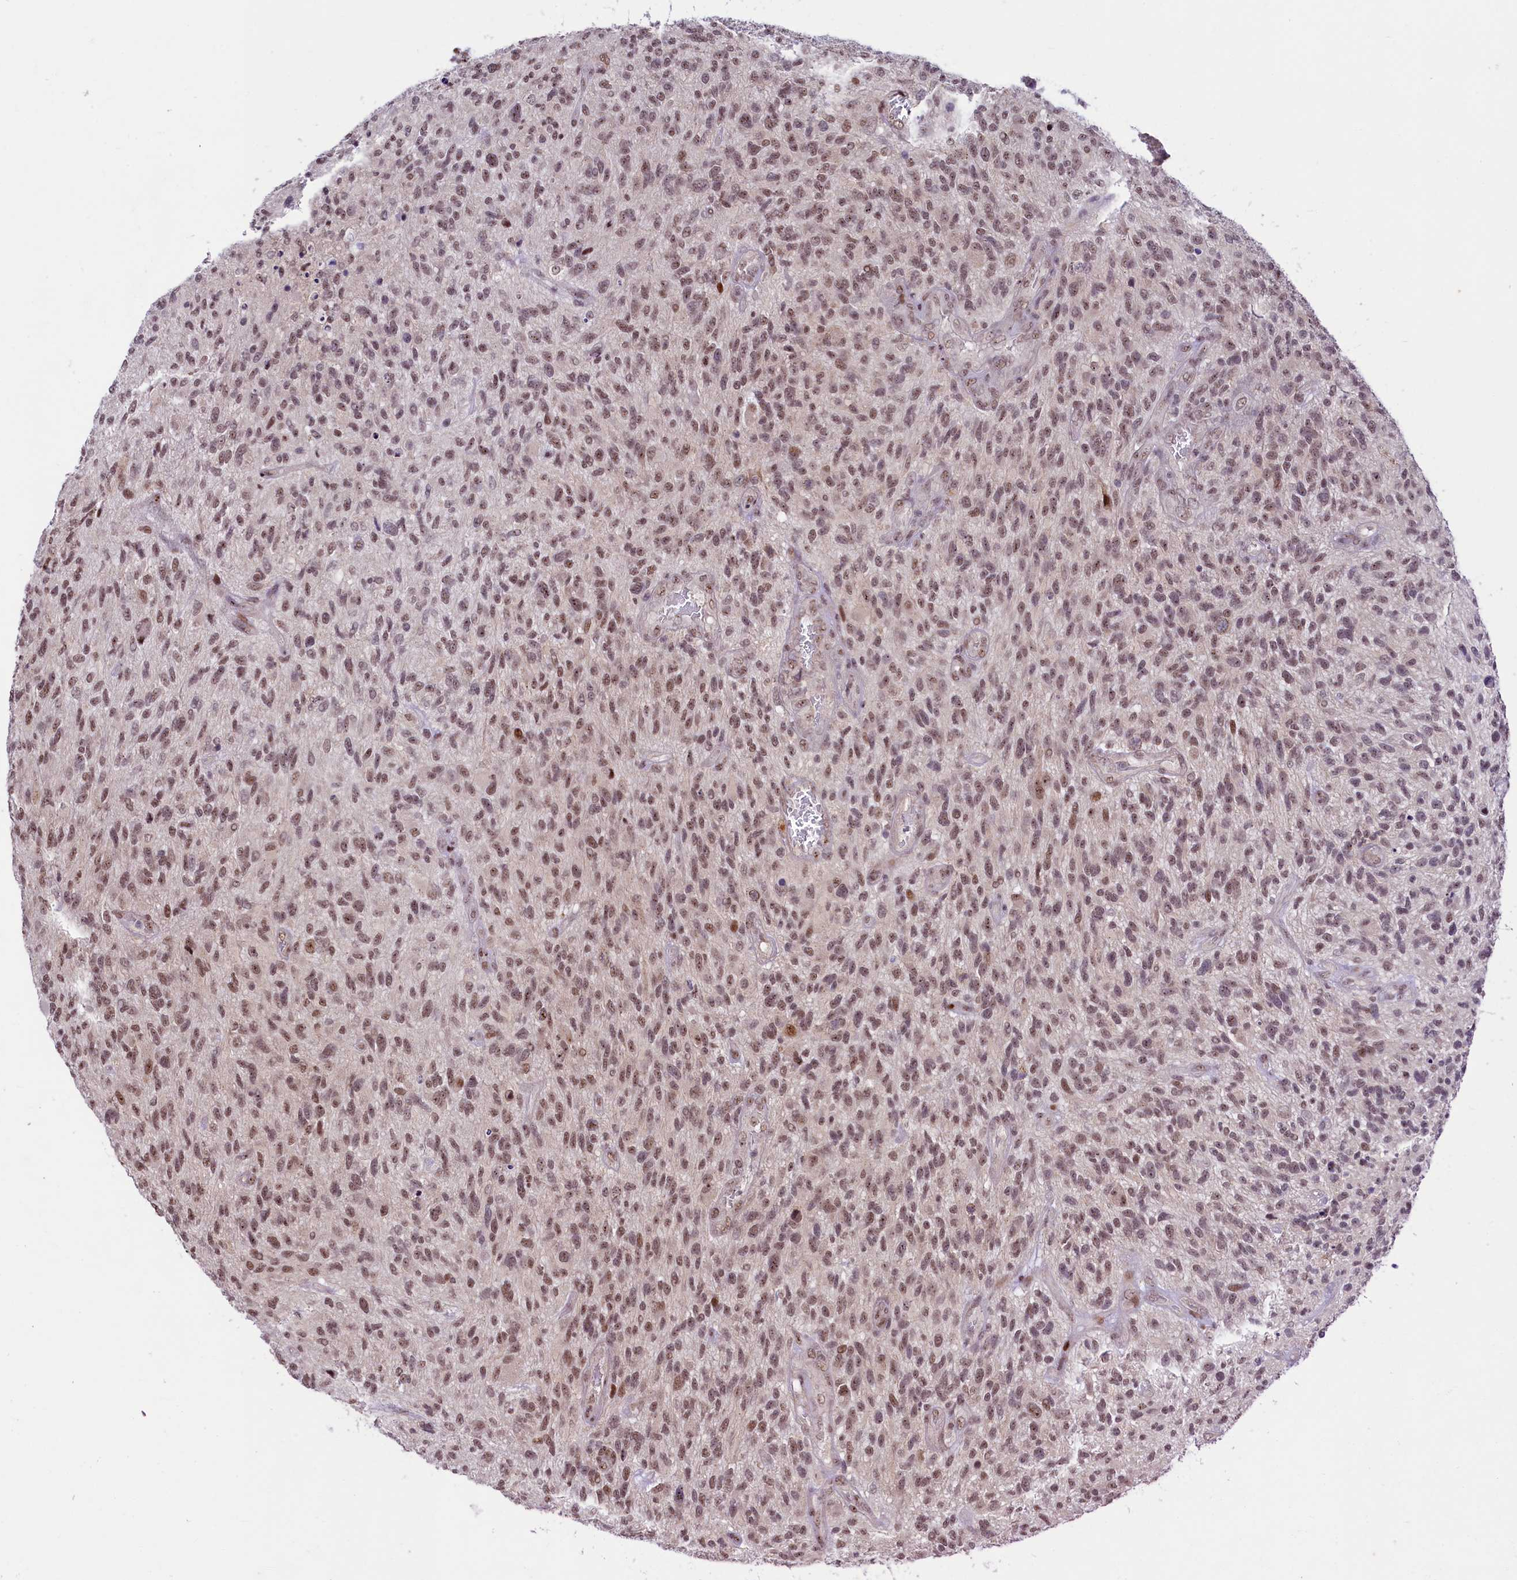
{"staining": {"intensity": "moderate", "quantity": ">75%", "location": "nuclear"}, "tissue": "glioma", "cell_type": "Tumor cells", "image_type": "cancer", "snomed": [{"axis": "morphology", "description": "Glioma, malignant, High grade"}, {"axis": "topography", "description": "Brain"}], "caption": "This micrograph demonstrates immunohistochemistry staining of human glioma, with medium moderate nuclear positivity in about >75% of tumor cells.", "gene": "ANKS3", "patient": {"sex": "male", "age": 47}}